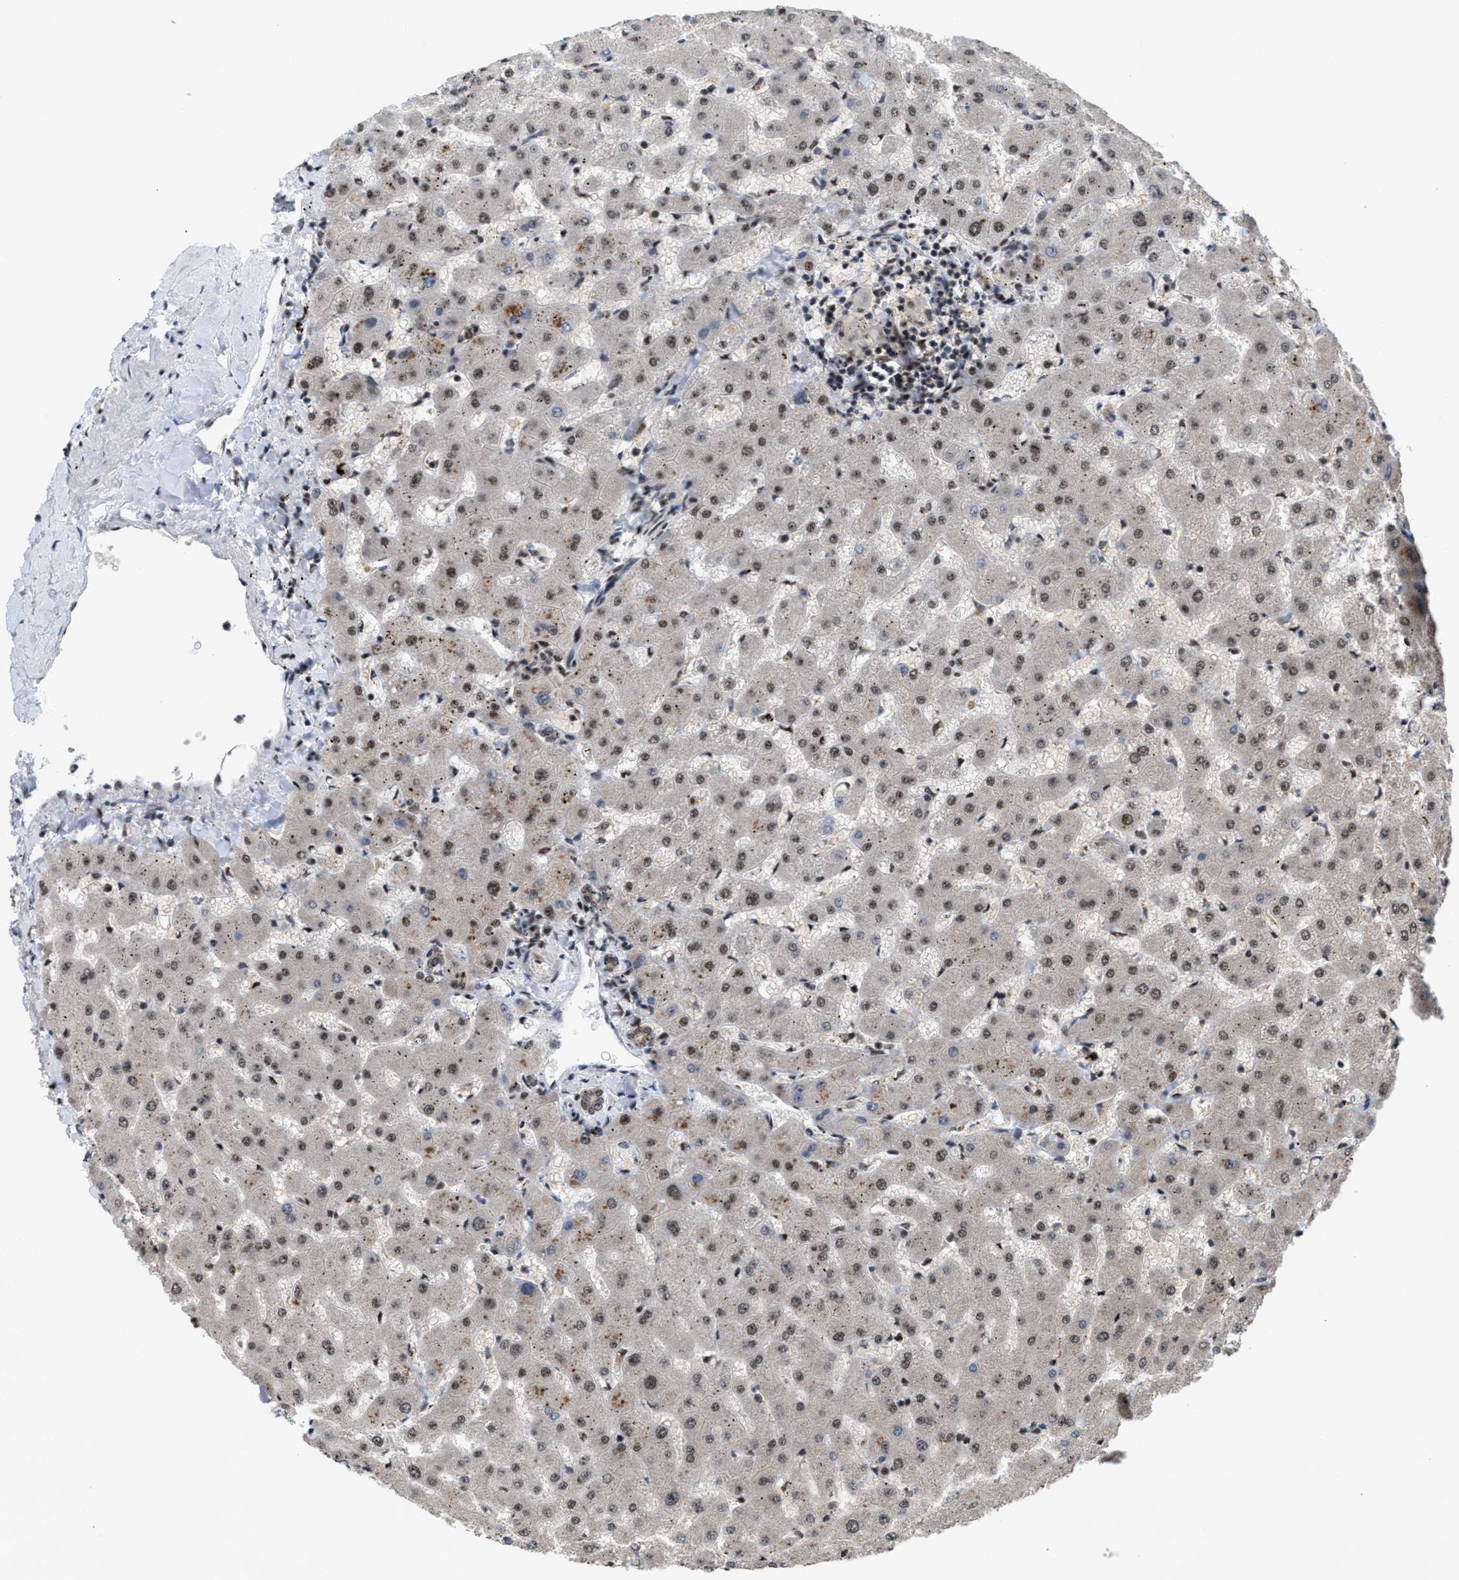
{"staining": {"intensity": "weak", "quantity": "25%-75%", "location": "nuclear"}, "tissue": "liver", "cell_type": "Cholangiocytes", "image_type": "normal", "snomed": [{"axis": "morphology", "description": "Normal tissue, NOS"}, {"axis": "topography", "description": "Liver"}], "caption": "A histopathology image of liver stained for a protein exhibits weak nuclear brown staining in cholangiocytes. The protein is stained brown, and the nuclei are stained in blue (DAB (3,3'-diaminobenzidine) IHC with brightfield microscopy, high magnification).", "gene": "PRPF4", "patient": {"sex": "female", "age": 63}}